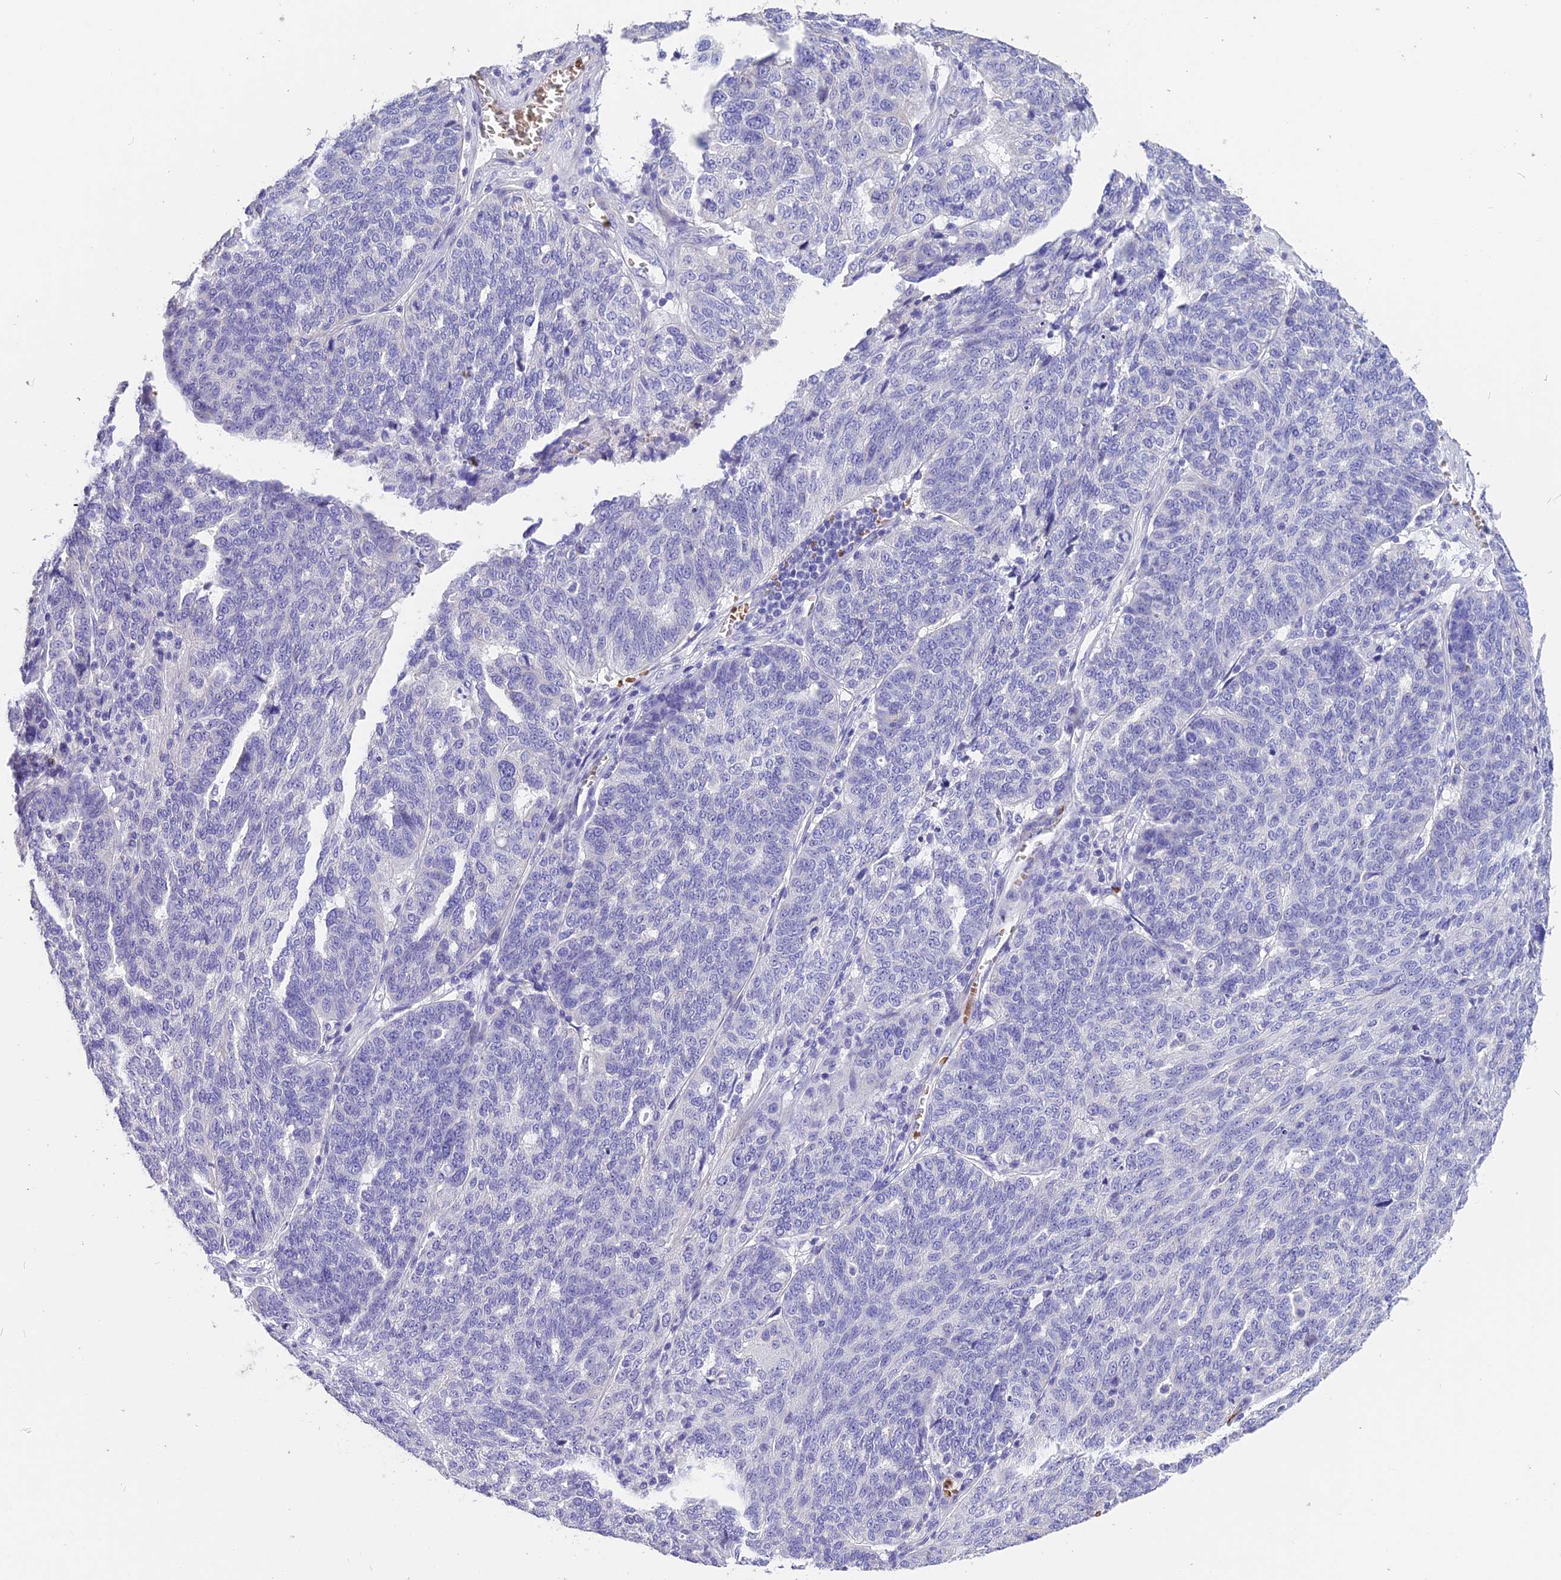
{"staining": {"intensity": "negative", "quantity": "none", "location": "none"}, "tissue": "ovarian cancer", "cell_type": "Tumor cells", "image_type": "cancer", "snomed": [{"axis": "morphology", "description": "Cystadenocarcinoma, serous, NOS"}, {"axis": "topography", "description": "Ovary"}], "caption": "Immunohistochemistry (IHC) histopathology image of neoplastic tissue: ovarian cancer (serous cystadenocarcinoma) stained with DAB (3,3'-diaminobenzidine) demonstrates no significant protein staining in tumor cells.", "gene": "TNNC2", "patient": {"sex": "female", "age": 59}}